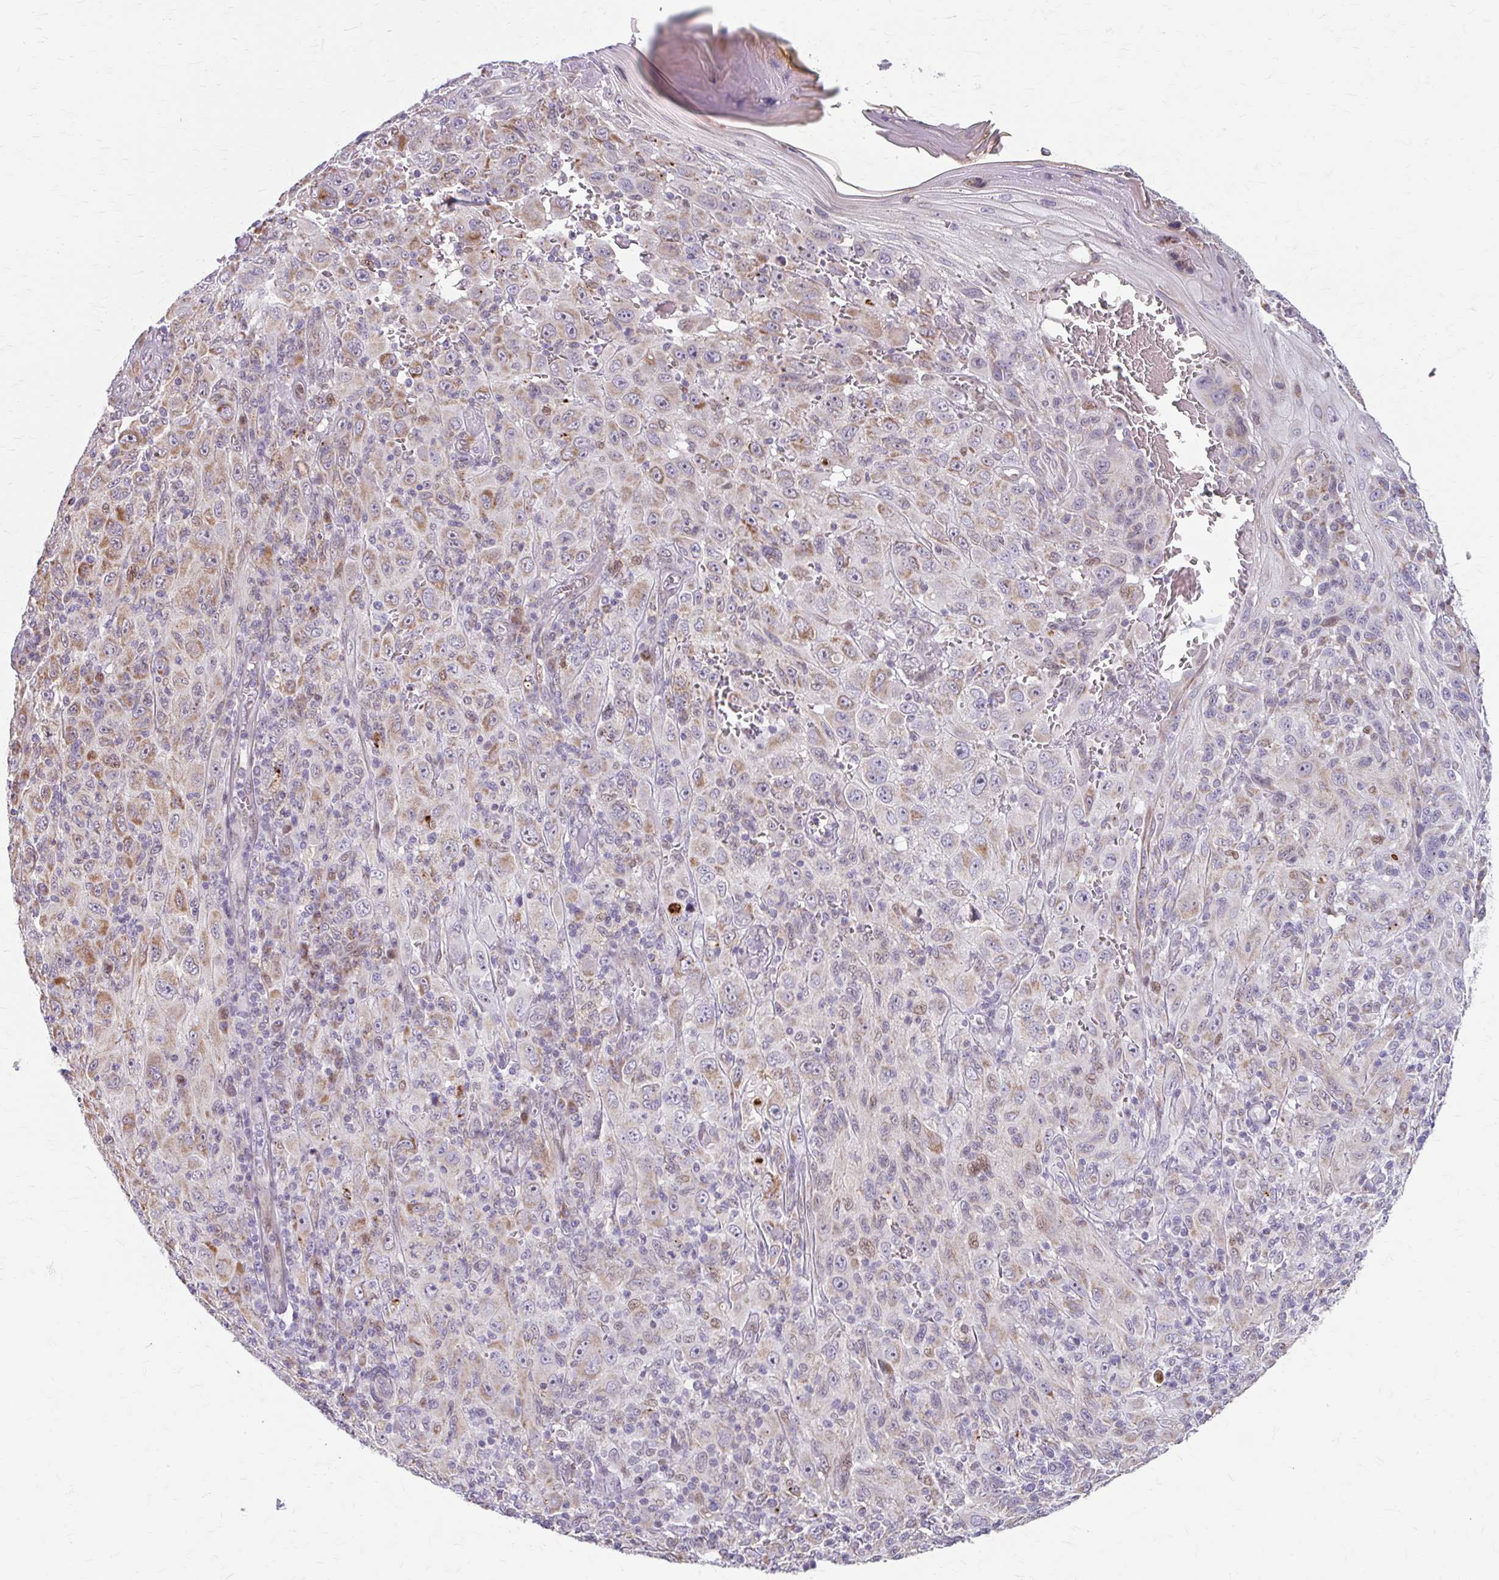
{"staining": {"intensity": "moderate", "quantity": "25%-75%", "location": "cytoplasmic/membranous"}, "tissue": "melanoma", "cell_type": "Tumor cells", "image_type": "cancer", "snomed": [{"axis": "morphology", "description": "Malignant melanoma, NOS"}, {"axis": "topography", "description": "Skin"}], "caption": "A photomicrograph of melanoma stained for a protein reveals moderate cytoplasmic/membranous brown staining in tumor cells. The staining is performed using DAB brown chromogen to label protein expression. The nuclei are counter-stained blue using hematoxylin.", "gene": "BEAN1", "patient": {"sex": "female", "age": 91}}